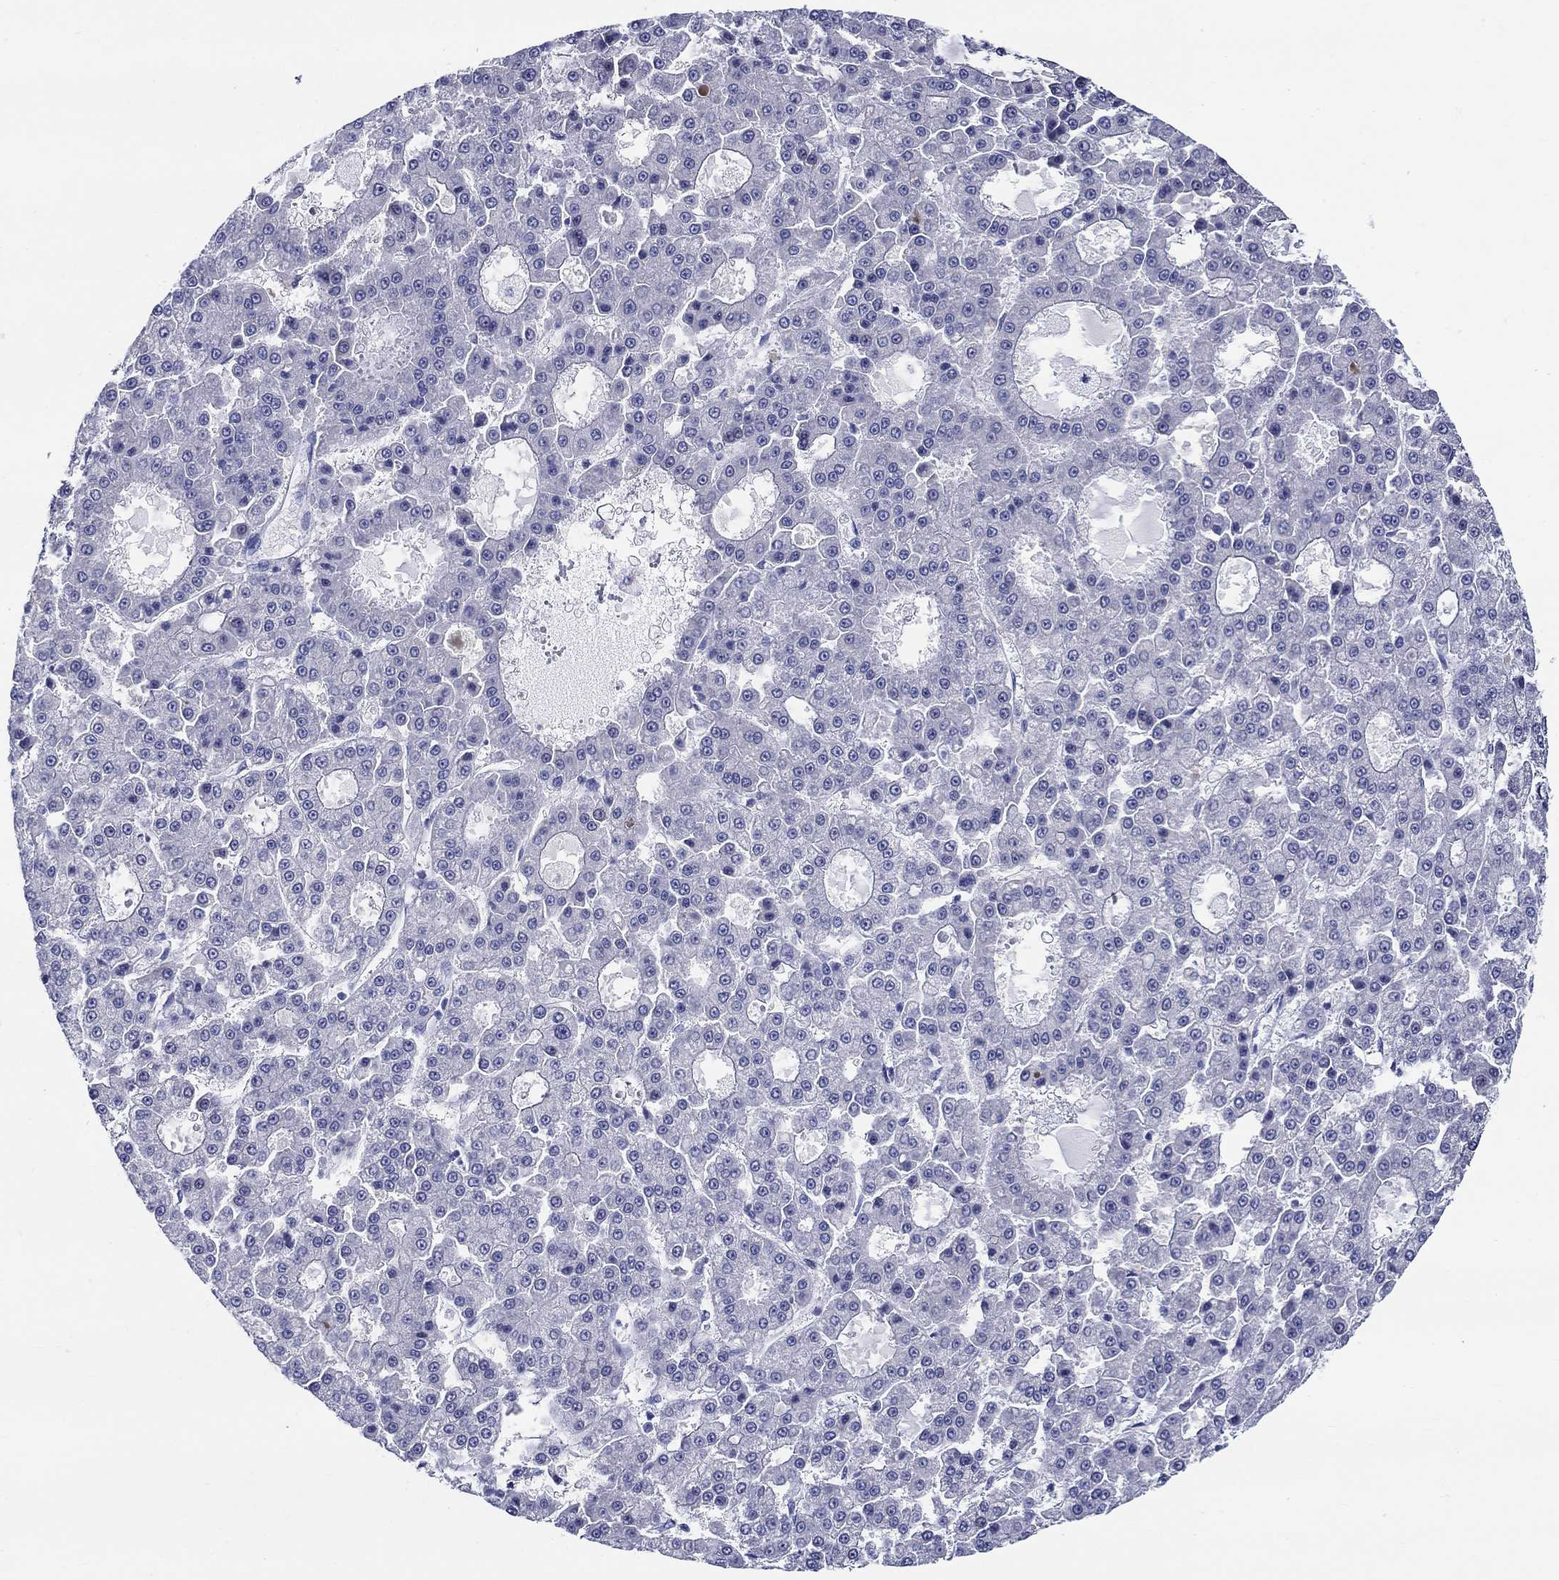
{"staining": {"intensity": "negative", "quantity": "none", "location": "none"}, "tissue": "liver cancer", "cell_type": "Tumor cells", "image_type": "cancer", "snomed": [{"axis": "morphology", "description": "Carcinoma, Hepatocellular, NOS"}, {"axis": "topography", "description": "Liver"}], "caption": "The image reveals no significant staining in tumor cells of liver hepatocellular carcinoma.", "gene": "CRYGS", "patient": {"sex": "male", "age": 70}}